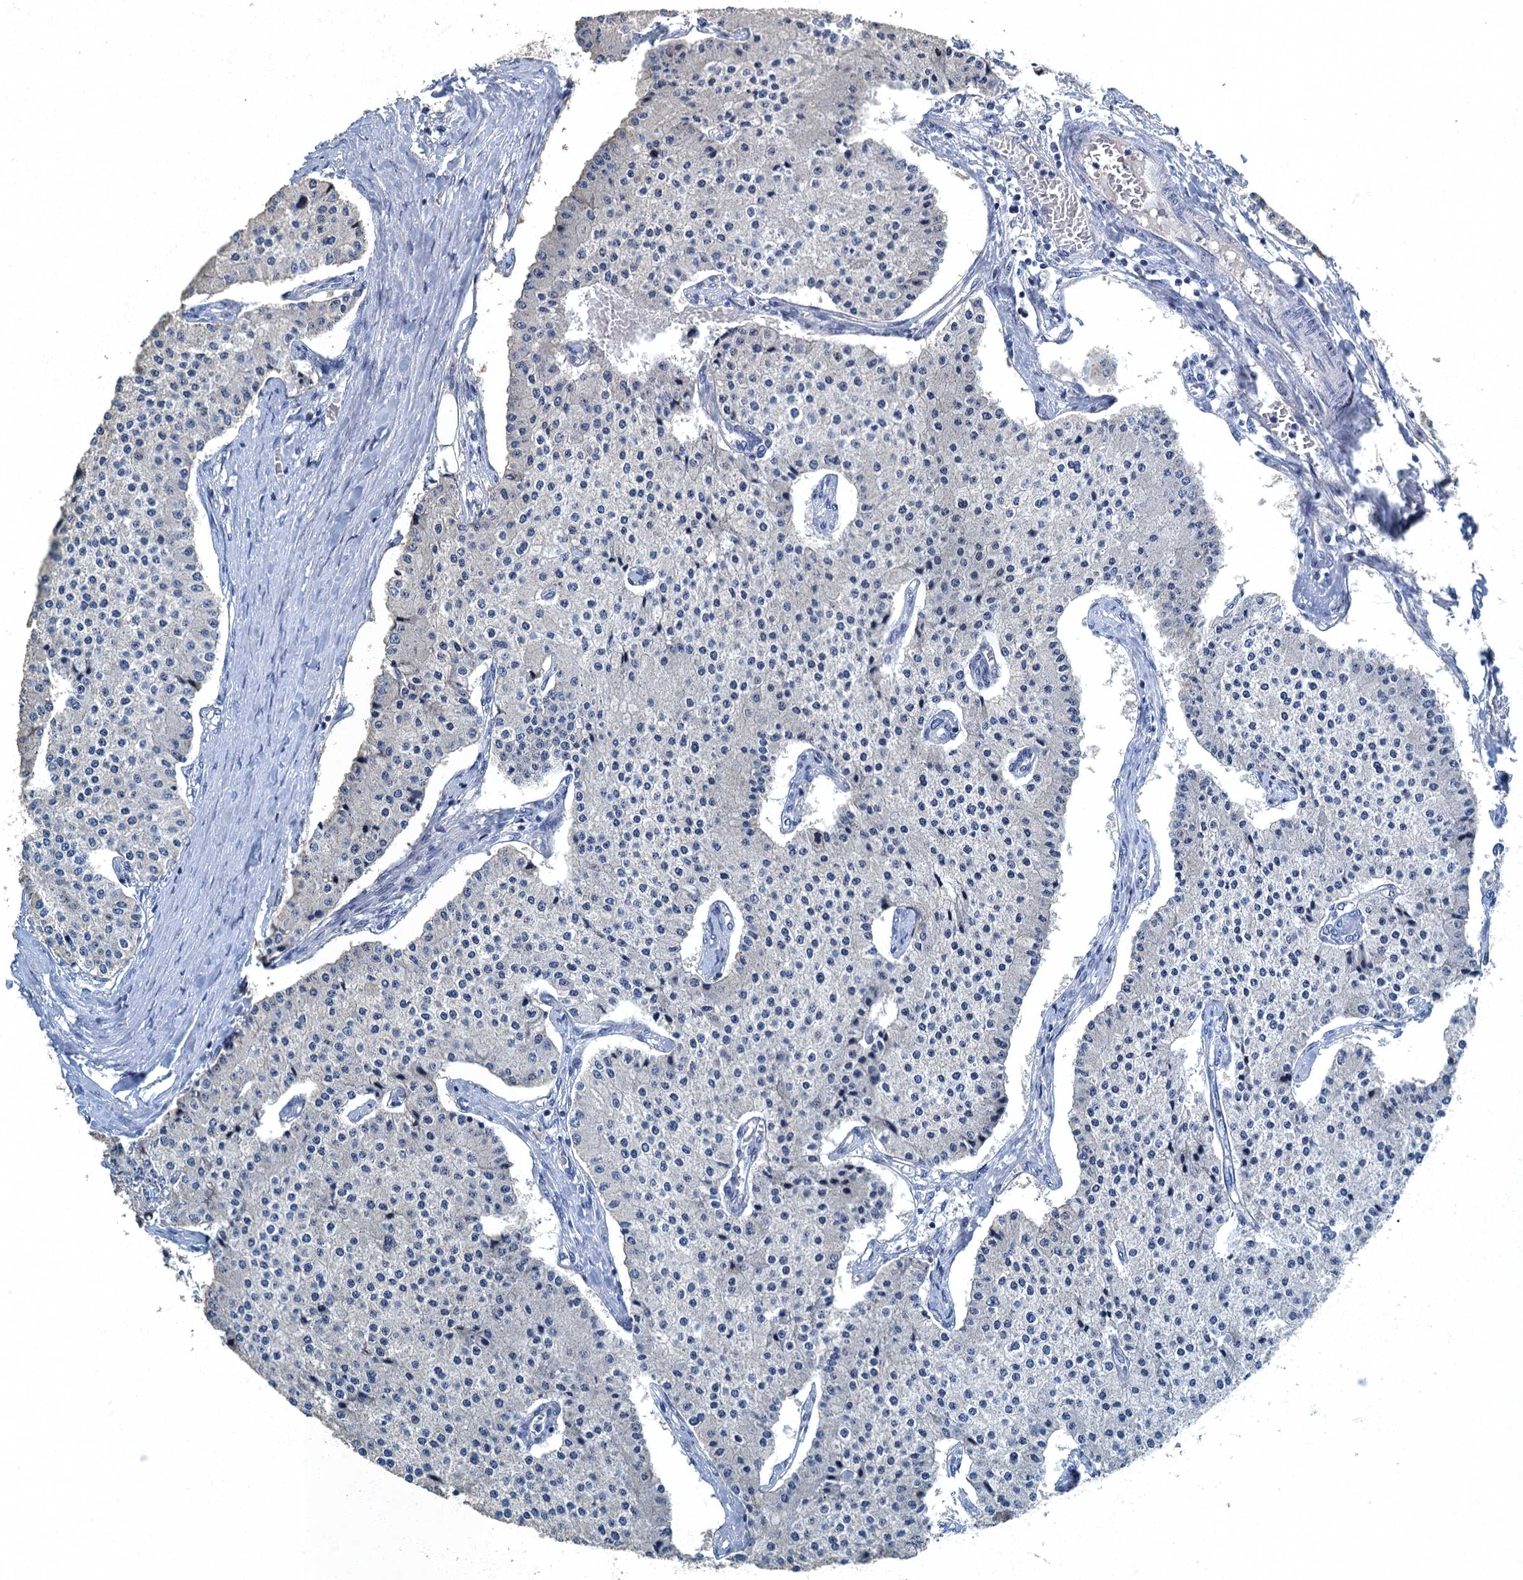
{"staining": {"intensity": "negative", "quantity": "none", "location": "none"}, "tissue": "carcinoid", "cell_type": "Tumor cells", "image_type": "cancer", "snomed": [{"axis": "morphology", "description": "Carcinoid, malignant, NOS"}, {"axis": "topography", "description": "Colon"}], "caption": "An immunohistochemistry (IHC) micrograph of carcinoid (malignant) is shown. There is no staining in tumor cells of carcinoid (malignant).", "gene": "GADL1", "patient": {"sex": "female", "age": 52}}